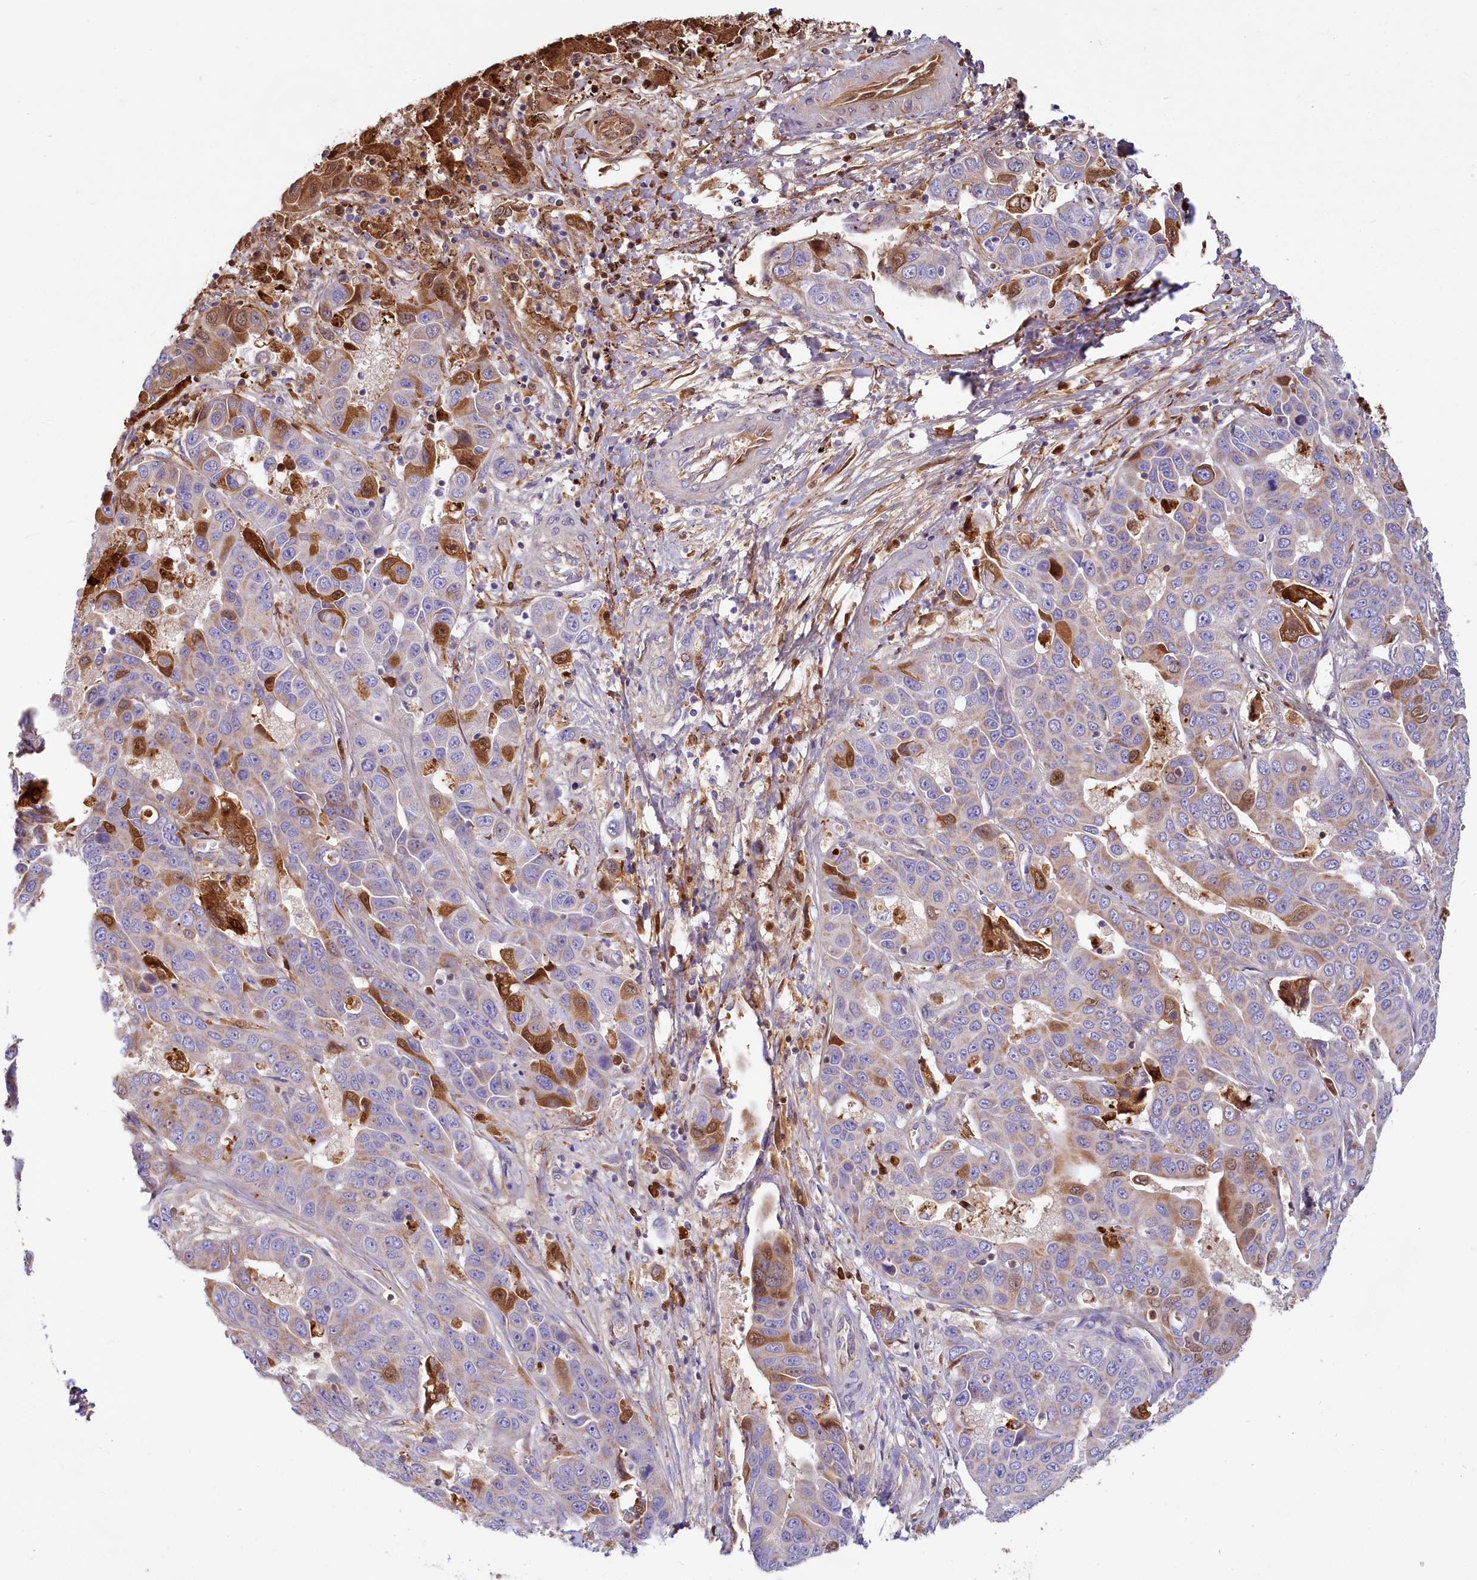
{"staining": {"intensity": "moderate", "quantity": "25%-75%", "location": "cytoplasmic/membranous"}, "tissue": "liver cancer", "cell_type": "Tumor cells", "image_type": "cancer", "snomed": [{"axis": "morphology", "description": "Cholangiocarcinoma"}, {"axis": "topography", "description": "Liver"}], "caption": "Approximately 25%-75% of tumor cells in liver cholangiocarcinoma reveal moderate cytoplasmic/membranous protein expression as visualized by brown immunohistochemical staining.", "gene": "LMOD3", "patient": {"sex": "female", "age": 52}}